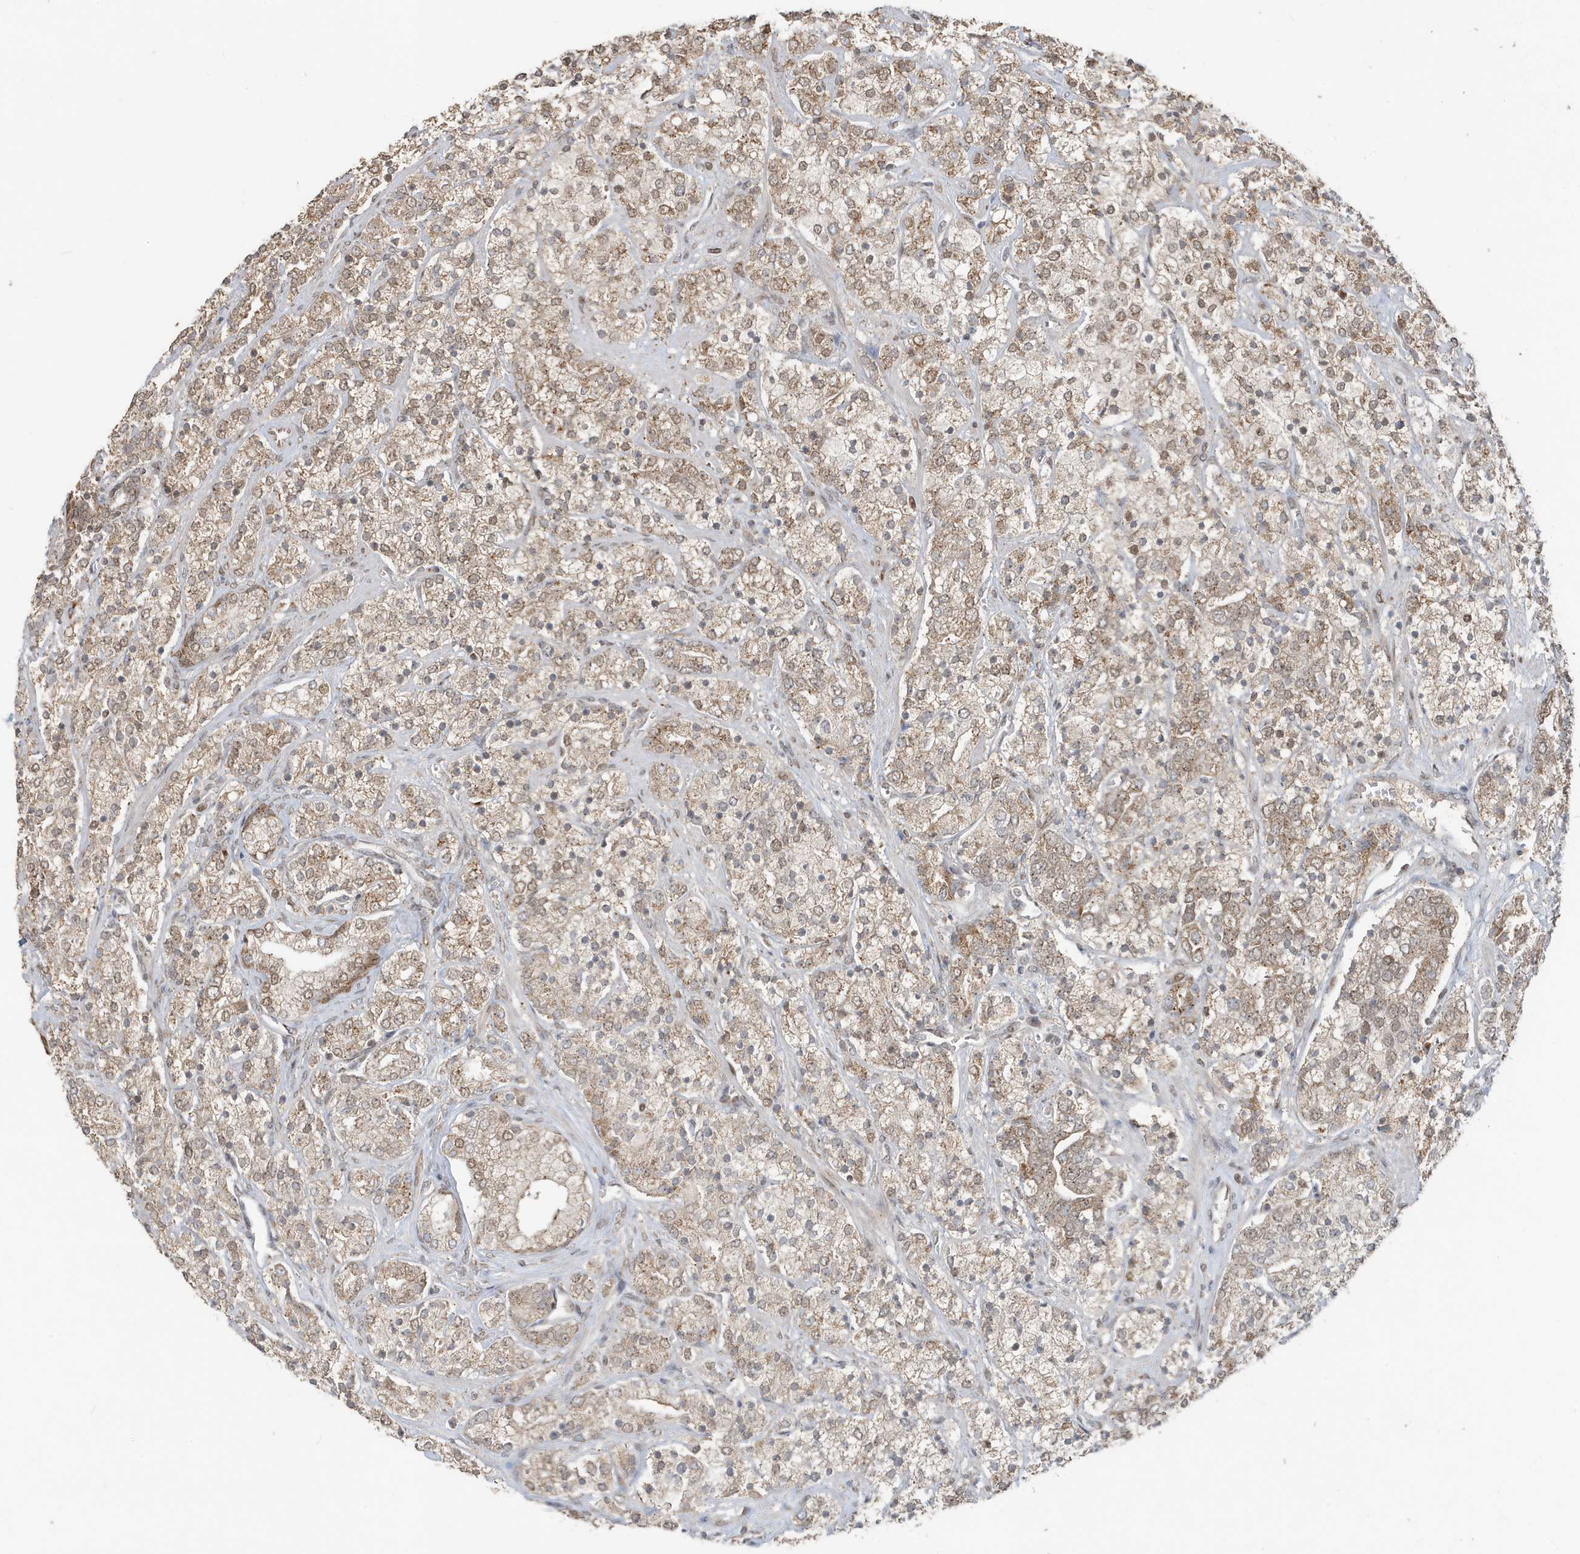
{"staining": {"intensity": "weak", "quantity": "25%-75%", "location": "cytoplasmic/membranous"}, "tissue": "prostate cancer", "cell_type": "Tumor cells", "image_type": "cancer", "snomed": [{"axis": "morphology", "description": "Adenocarcinoma, High grade"}, {"axis": "topography", "description": "Prostate"}], "caption": "Protein analysis of prostate cancer (high-grade adenocarcinoma) tissue exhibits weak cytoplasmic/membranous staining in approximately 25%-75% of tumor cells. The protein of interest is shown in brown color, while the nuclei are stained blue.", "gene": "RER1", "patient": {"sex": "male", "age": 71}}